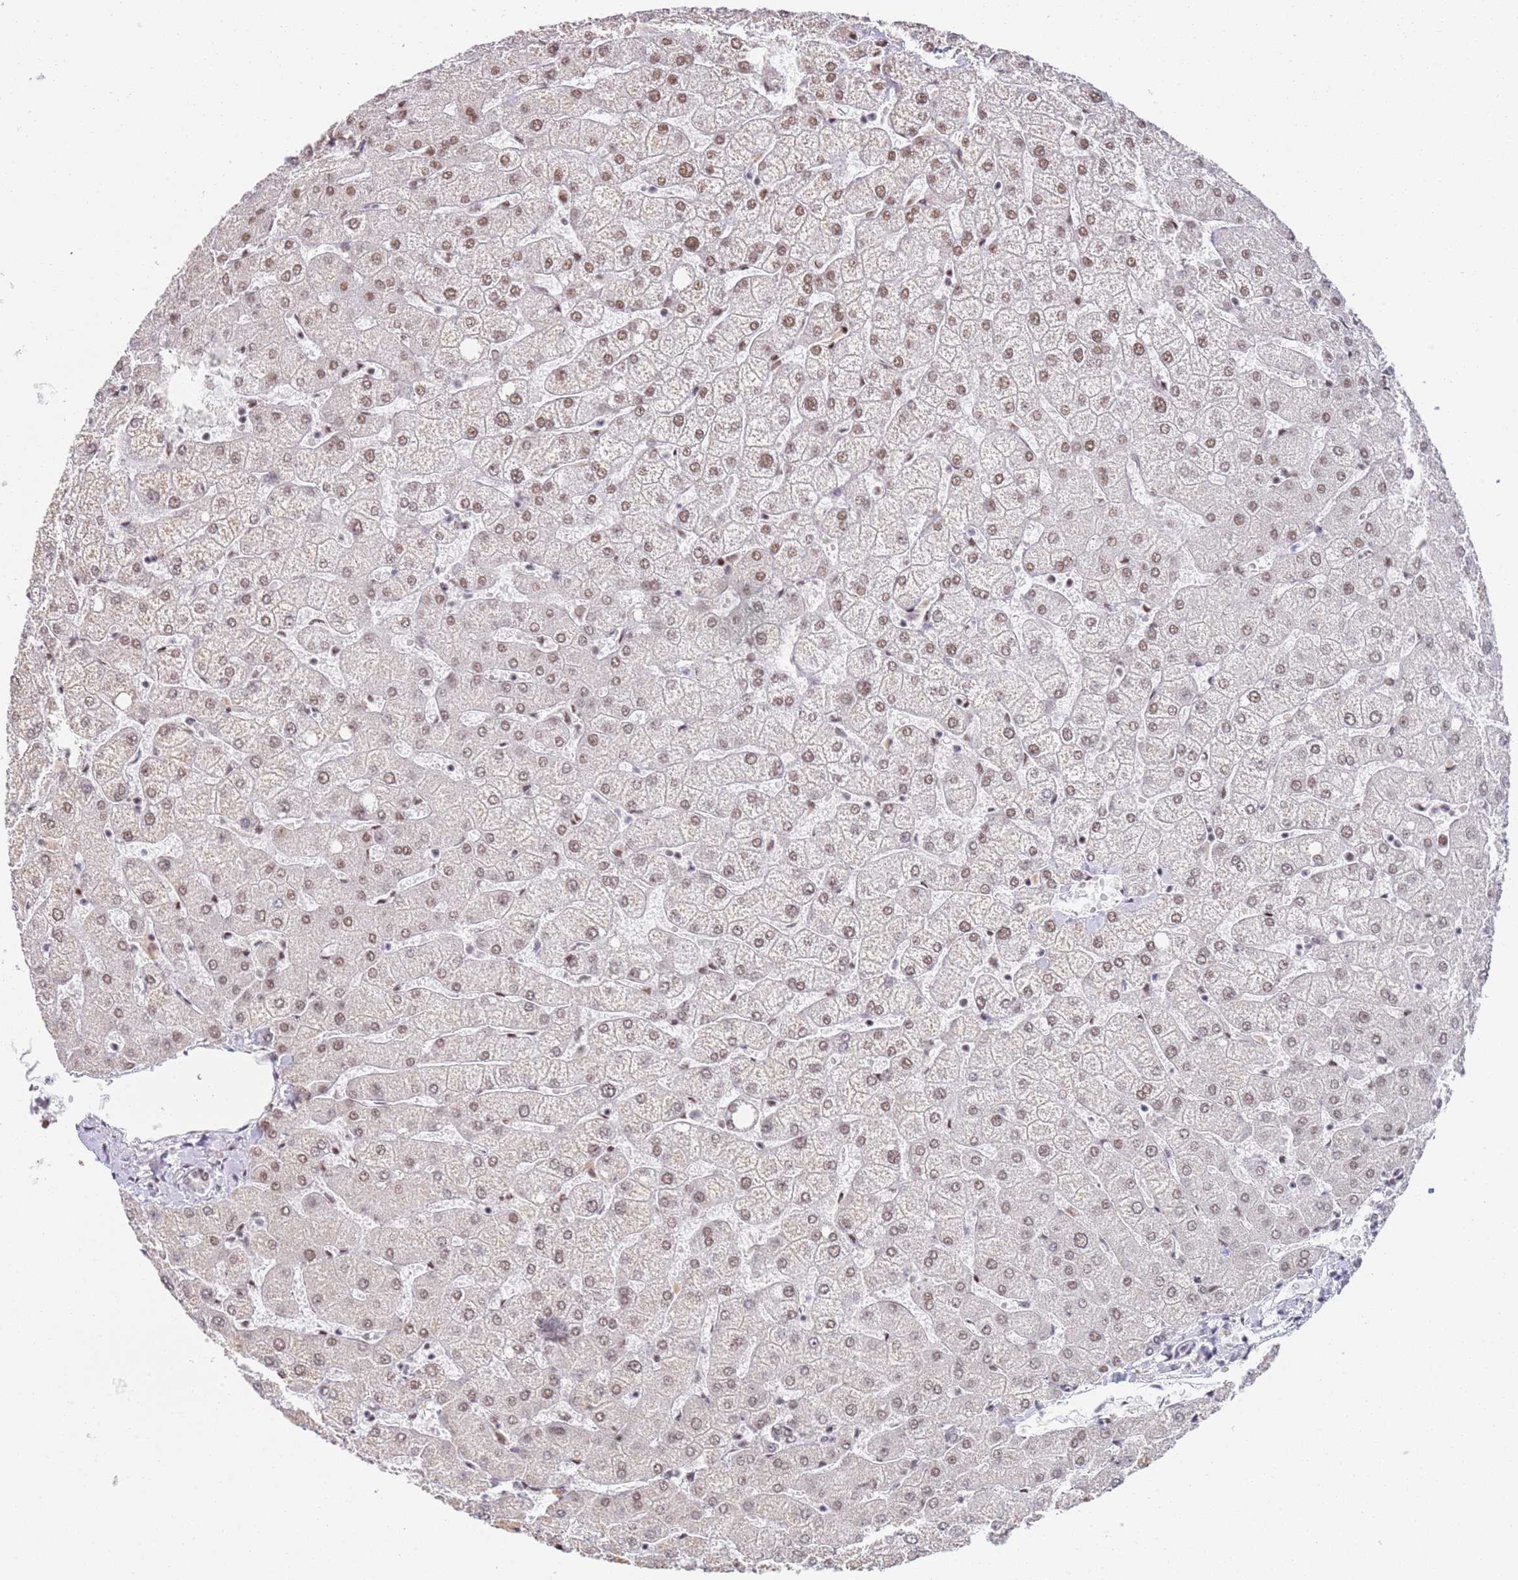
{"staining": {"intensity": "negative", "quantity": "none", "location": "none"}, "tissue": "liver", "cell_type": "Cholangiocytes", "image_type": "normal", "snomed": [{"axis": "morphology", "description": "Normal tissue, NOS"}, {"axis": "topography", "description": "Liver"}], "caption": "This micrograph is of unremarkable liver stained with immunohistochemistry (IHC) to label a protein in brown with the nuclei are counter-stained blue. There is no positivity in cholangiocytes.", "gene": "AKAP8L", "patient": {"sex": "female", "age": 54}}